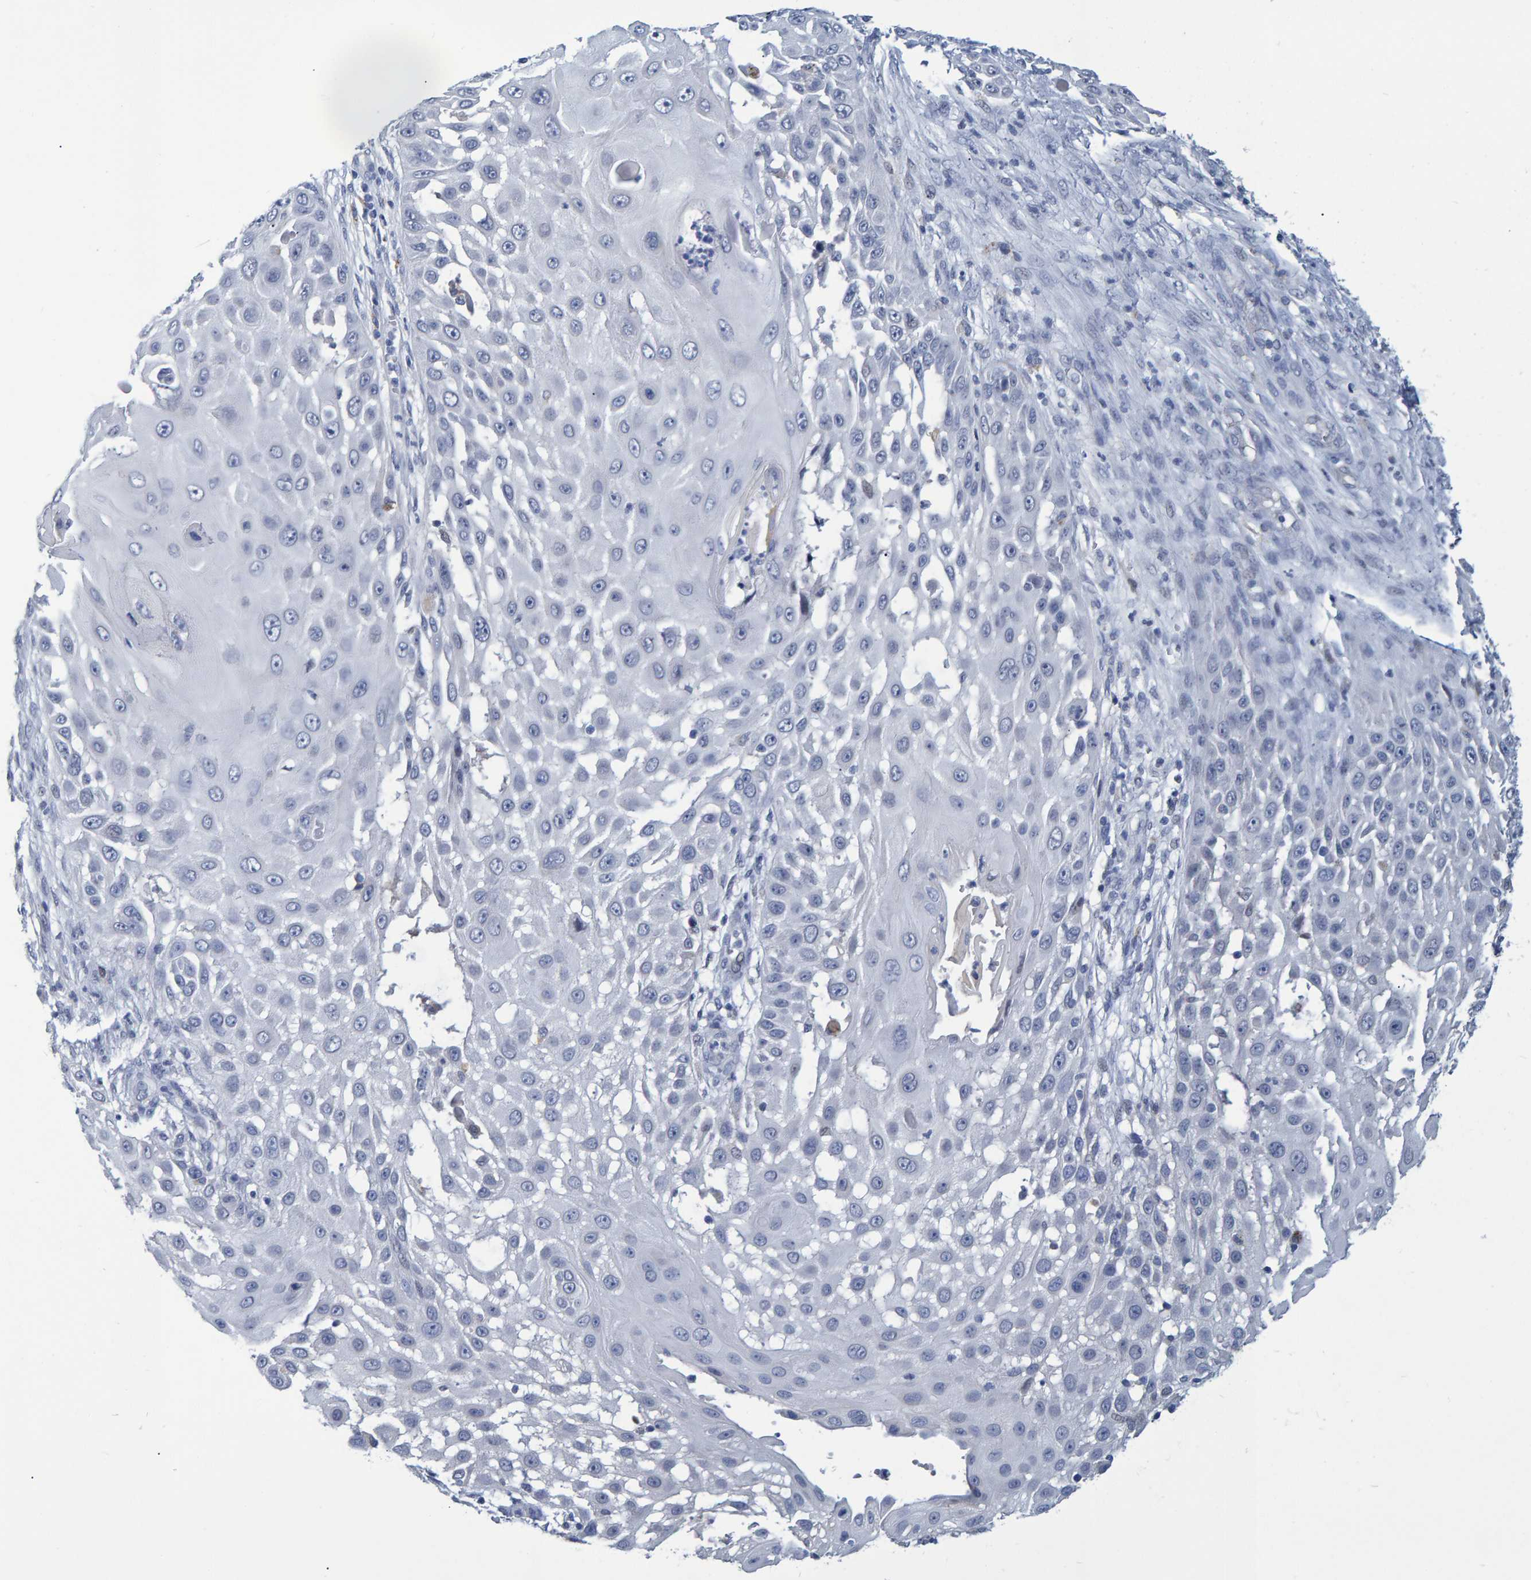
{"staining": {"intensity": "negative", "quantity": "none", "location": "none"}, "tissue": "skin cancer", "cell_type": "Tumor cells", "image_type": "cancer", "snomed": [{"axis": "morphology", "description": "Squamous cell carcinoma, NOS"}, {"axis": "topography", "description": "Skin"}], "caption": "DAB (3,3'-diaminobenzidine) immunohistochemical staining of human skin squamous cell carcinoma exhibits no significant staining in tumor cells. Brightfield microscopy of immunohistochemistry stained with DAB (brown) and hematoxylin (blue), captured at high magnification.", "gene": "PROCA1", "patient": {"sex": "female", "age": 44}}